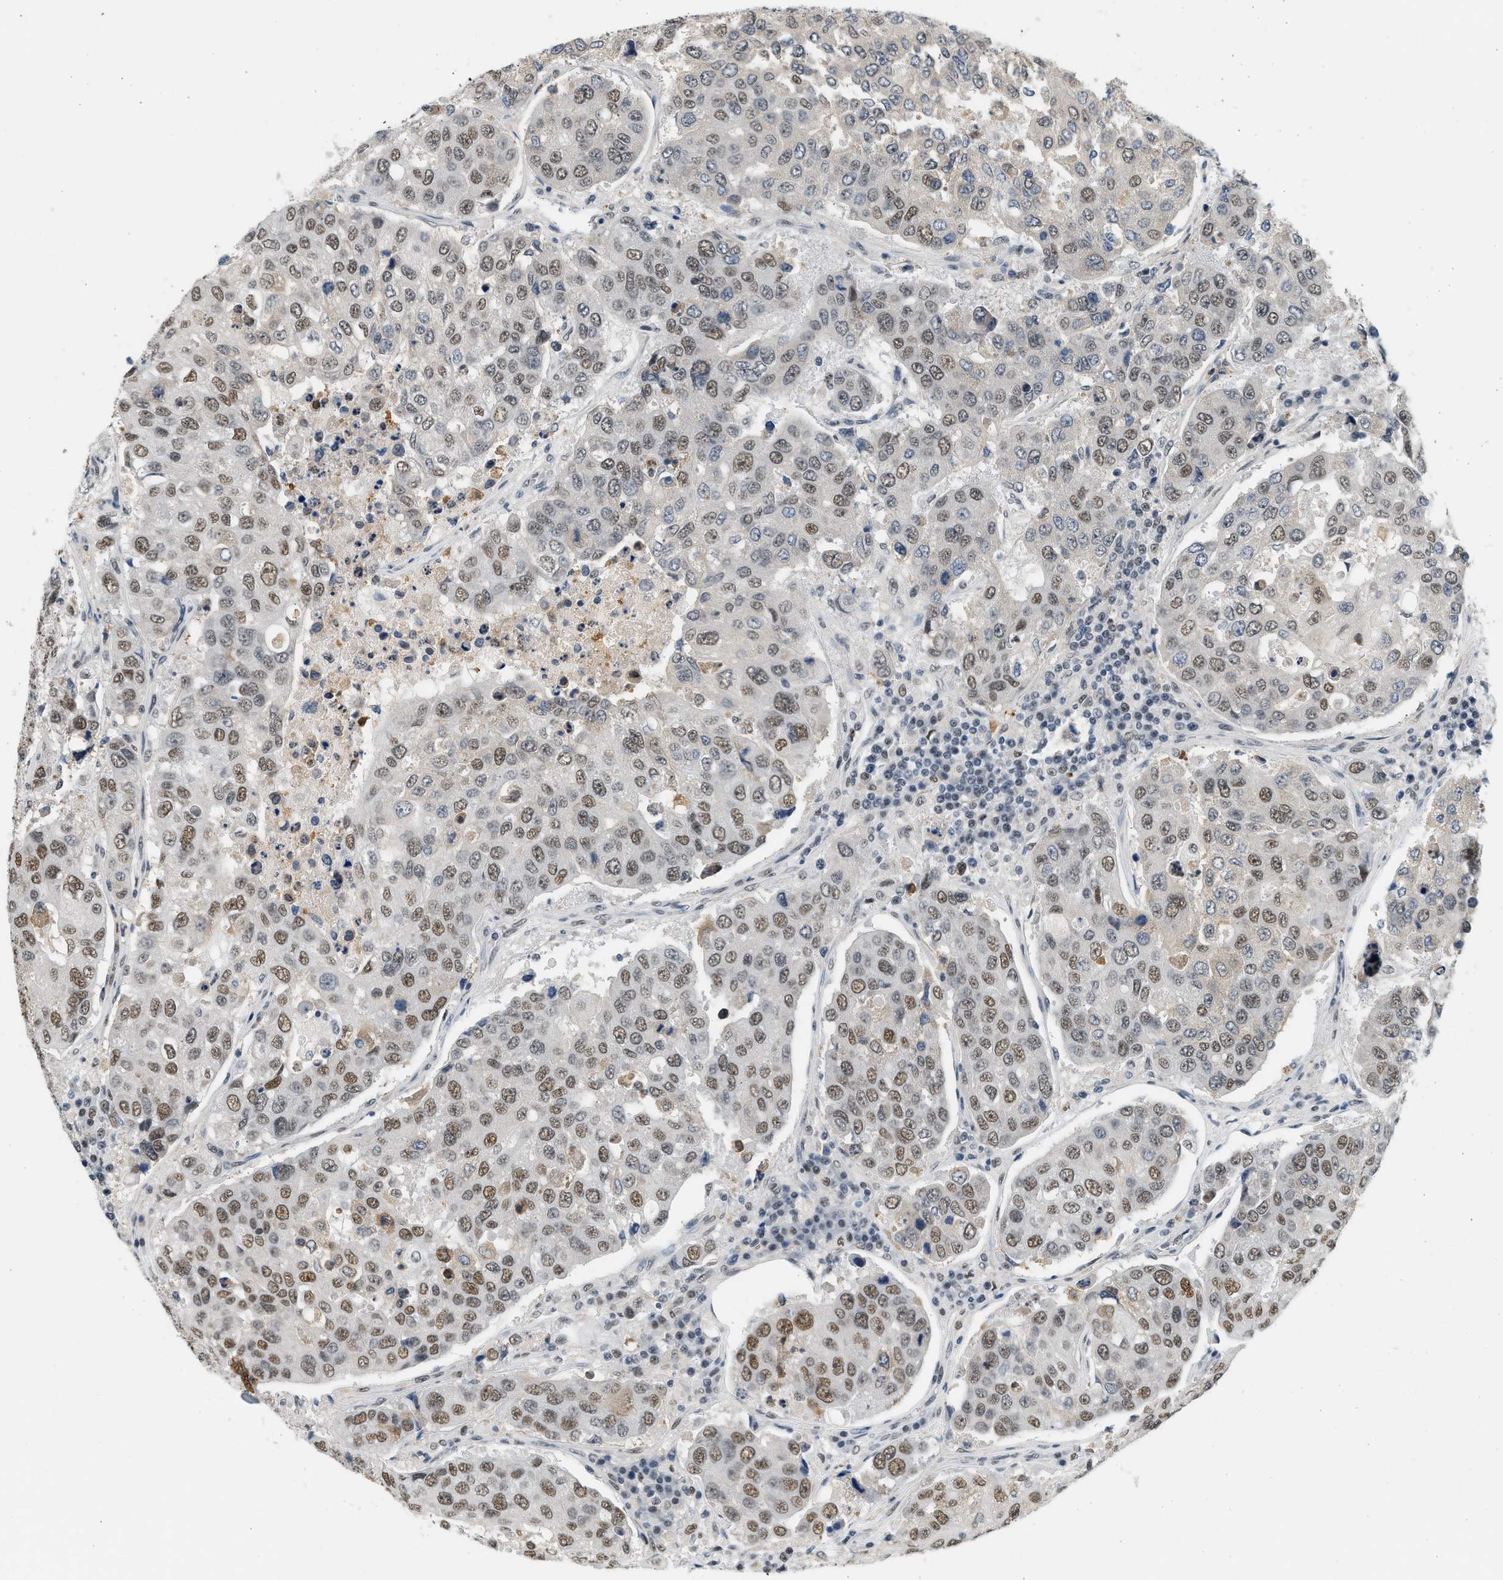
{"staining": {"intensity": "moderate", "quantity": ">75%", "location": "nuclear"}, "tissue": "urothelial cancer", "cell_type": "Tumor cells", "image_type": "cancer", "snomed": [{"axis": "morphology", "description": "Urothelial carcinoma, High grade"}, {"axis": "topography", "description": "Lymph node"}, {"axis": "topography", "description": "Urinary bladder"}], "caption": "High-grade urothelial carcinoma tissue exhibits moderate nuclear staining in about >75% of tumor cells, visualized by immunohistochemistry.", "gene": "HIPK1", "patient": {"sex": "male", "age": 51}}